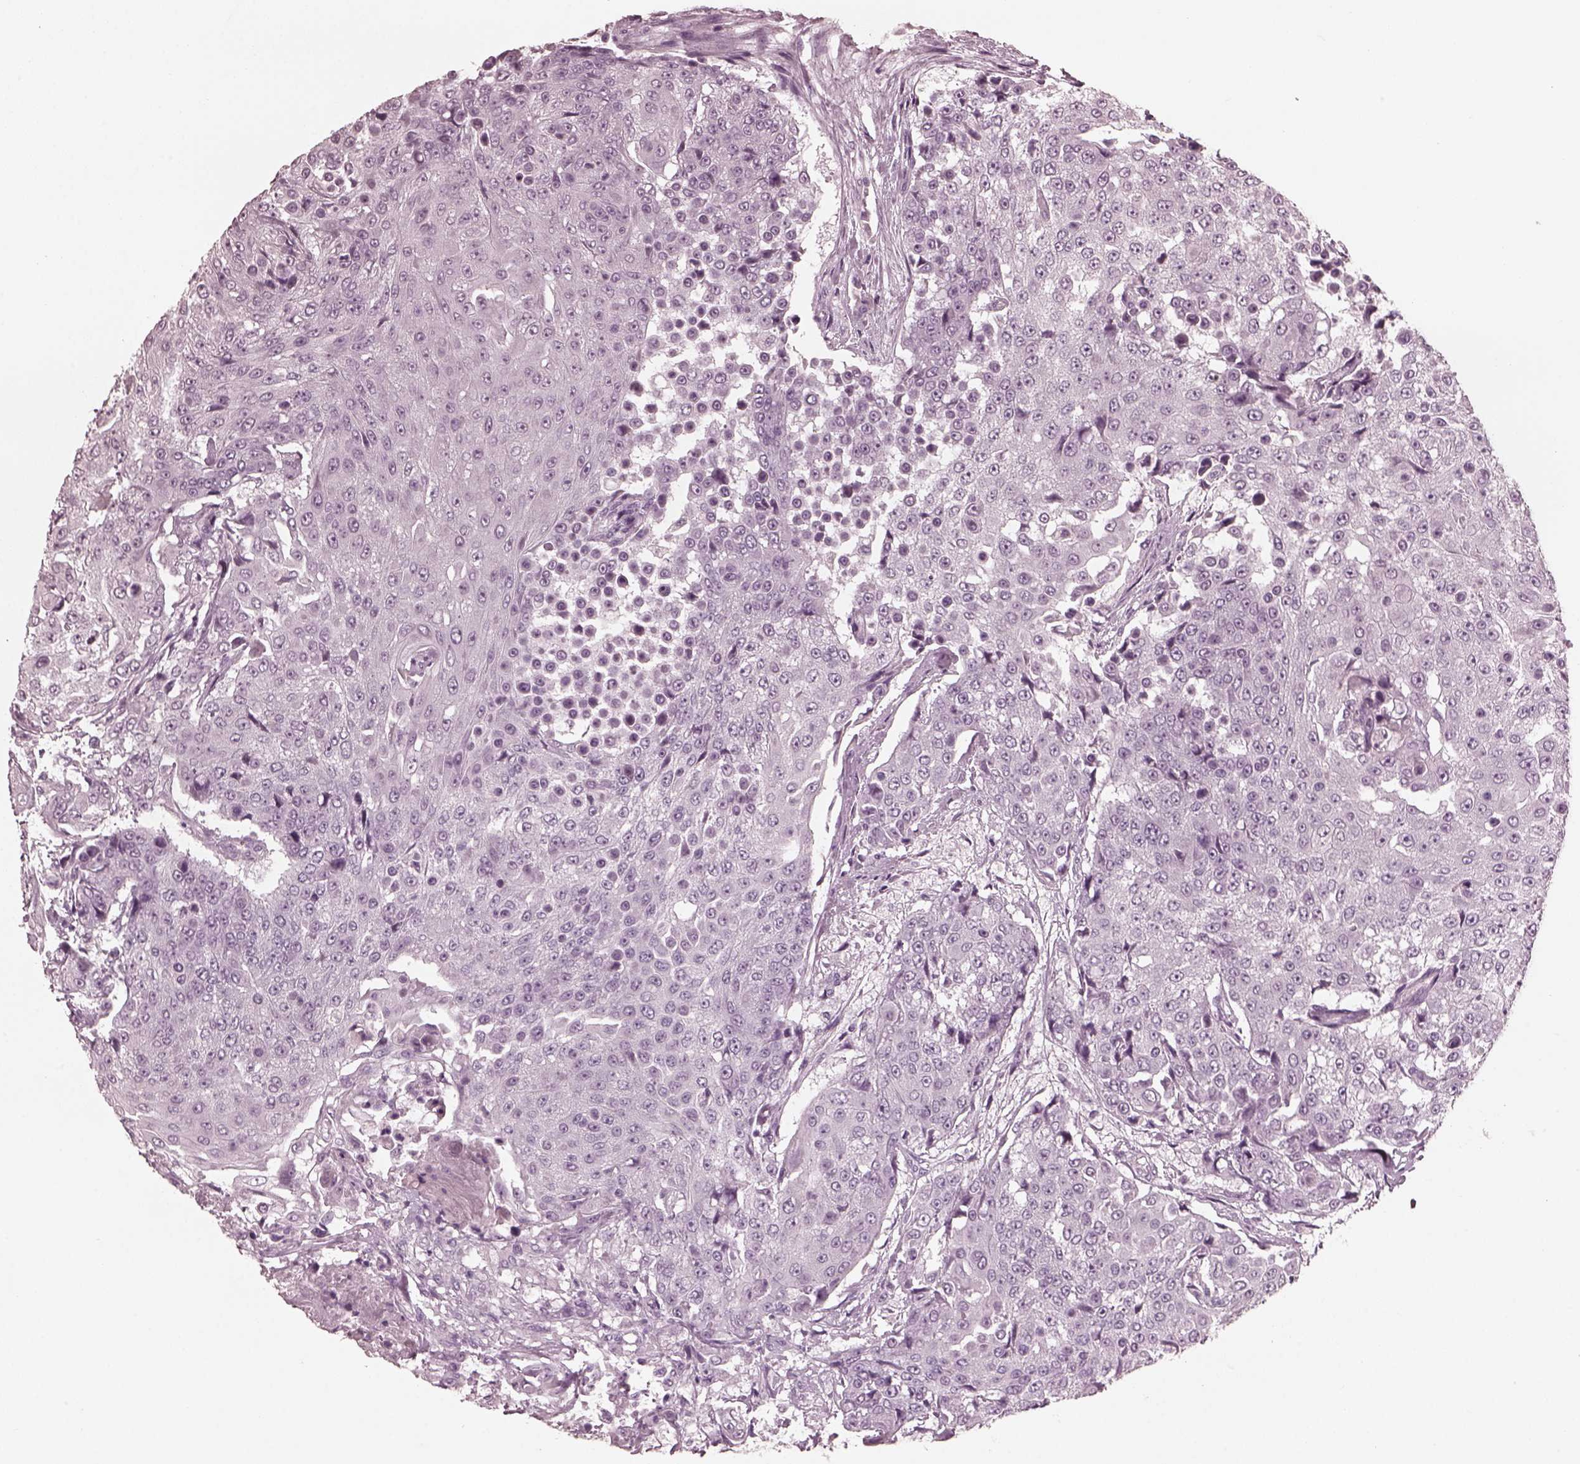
{"staining": {"intensity": "negative", "quantity": "none", "location": "none"}, "tissue": "urothelial cancer", "cell_type": "Tumor cells", "image_type": "cancer", "snomed": [{"axis": "morphology", "description": "Urothelial carcinoma, High grade"}, {"axis": "topography", "description": "Urinary bladder"}], "caption": "A histopathology image of human urothelial carcinoma (high-grade) is negative for staining in tumor cells.", "gene": "CGA", "patient": {"sex": "female", "age": 63}}